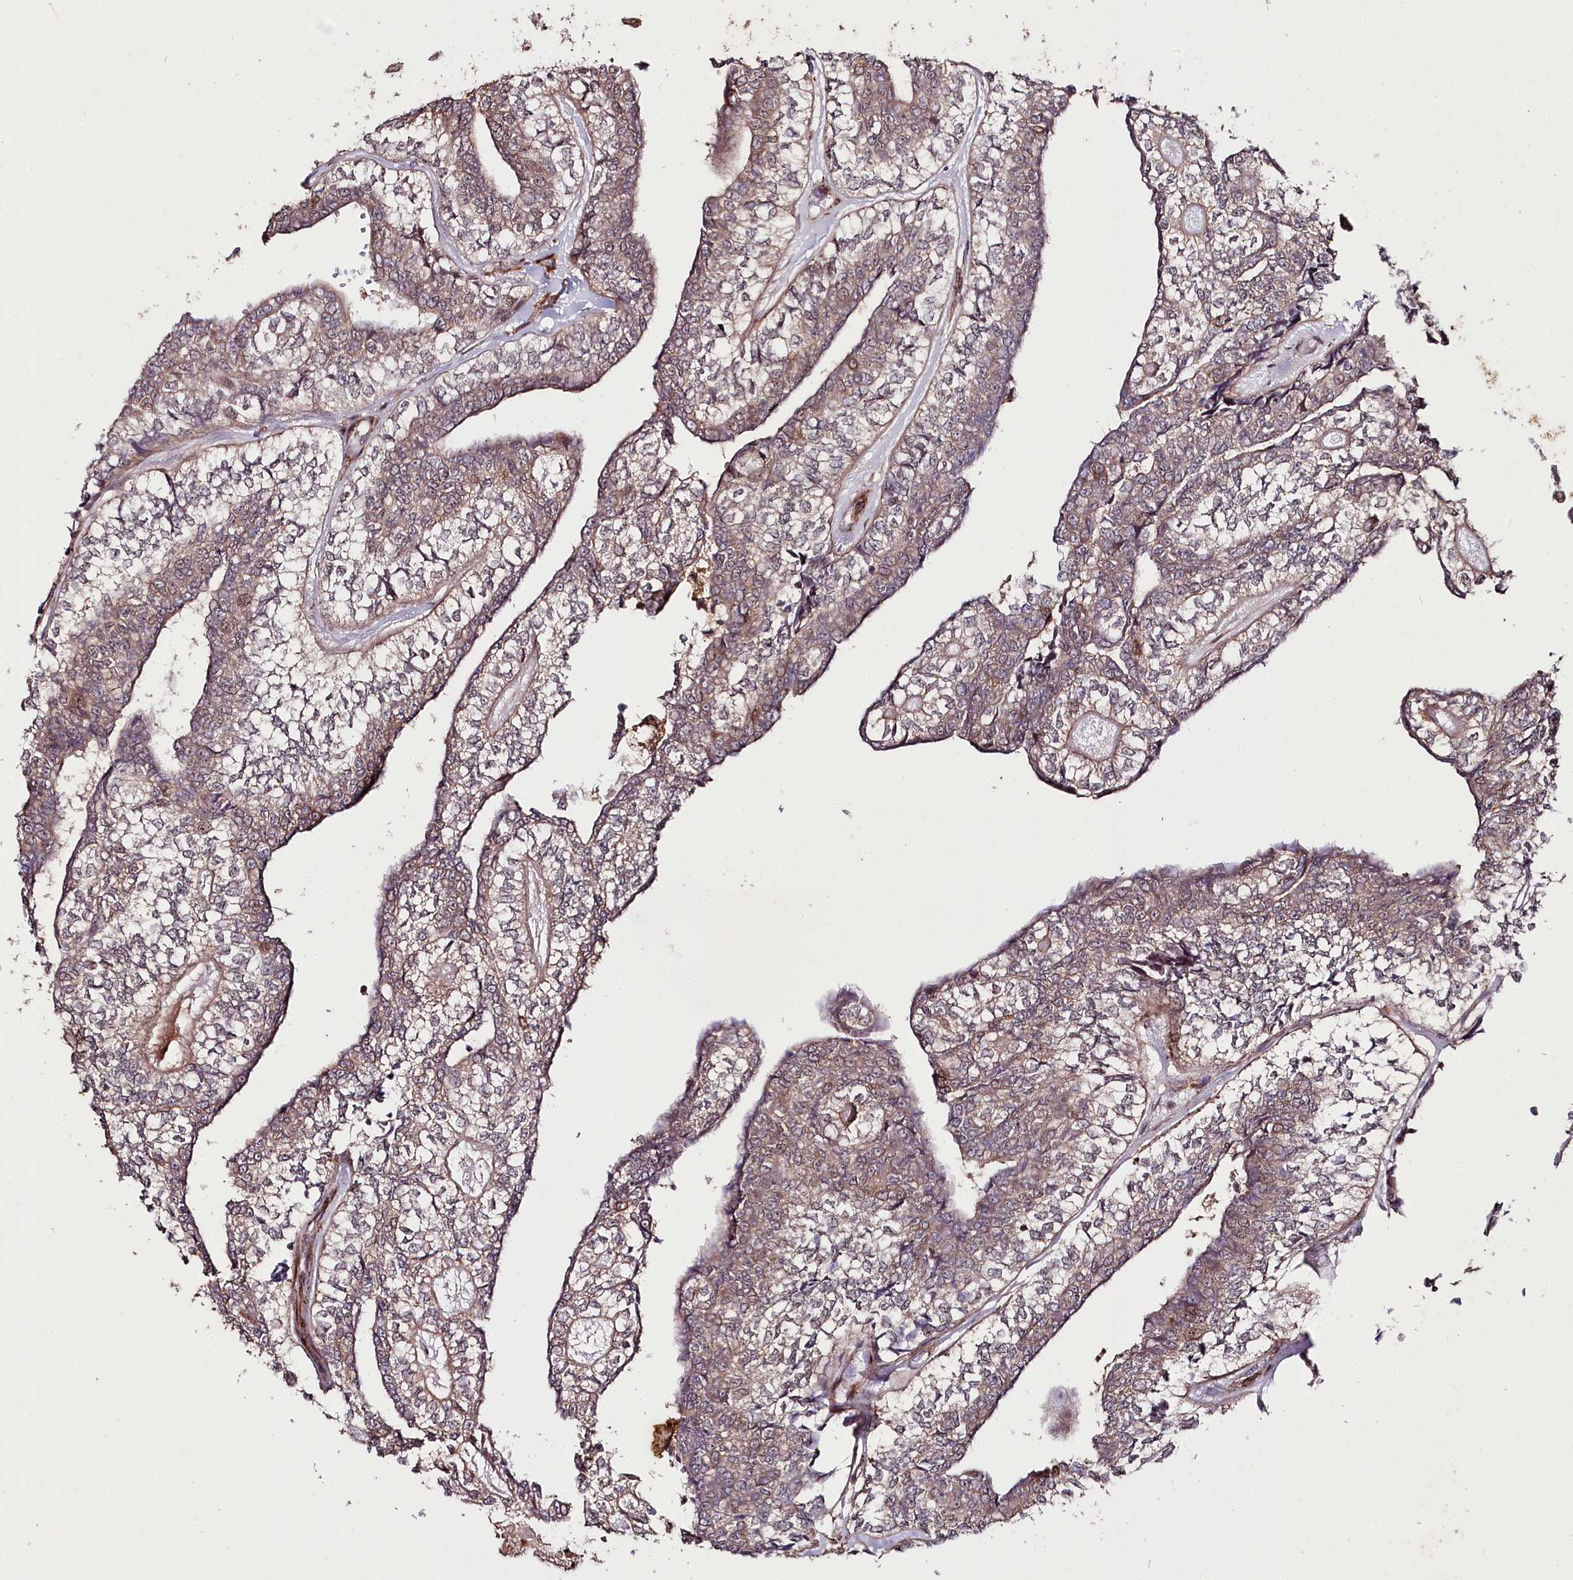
{"staining": {"intensity": "moderate", "quantity": "<25%", "location": "cytoplasmic/membranous"}, "tissue": "head and neck cancer", "cell_type": "Tumor cells", "image_type": "cancer", "snomed": [{"axis": "morphology", "description": "Adenocarcinoma, NOS"}, {"axis": "topography", "description": "Head-Neck"}], "caption": "Head and neck cancer was stained to show a protein in brown. There is low levels of moderate cytoplasmic/membranous expression in about <25% of tumor cells.", "gene": "PHLDB1", "patient": {"sex": "female", "age": 73}}